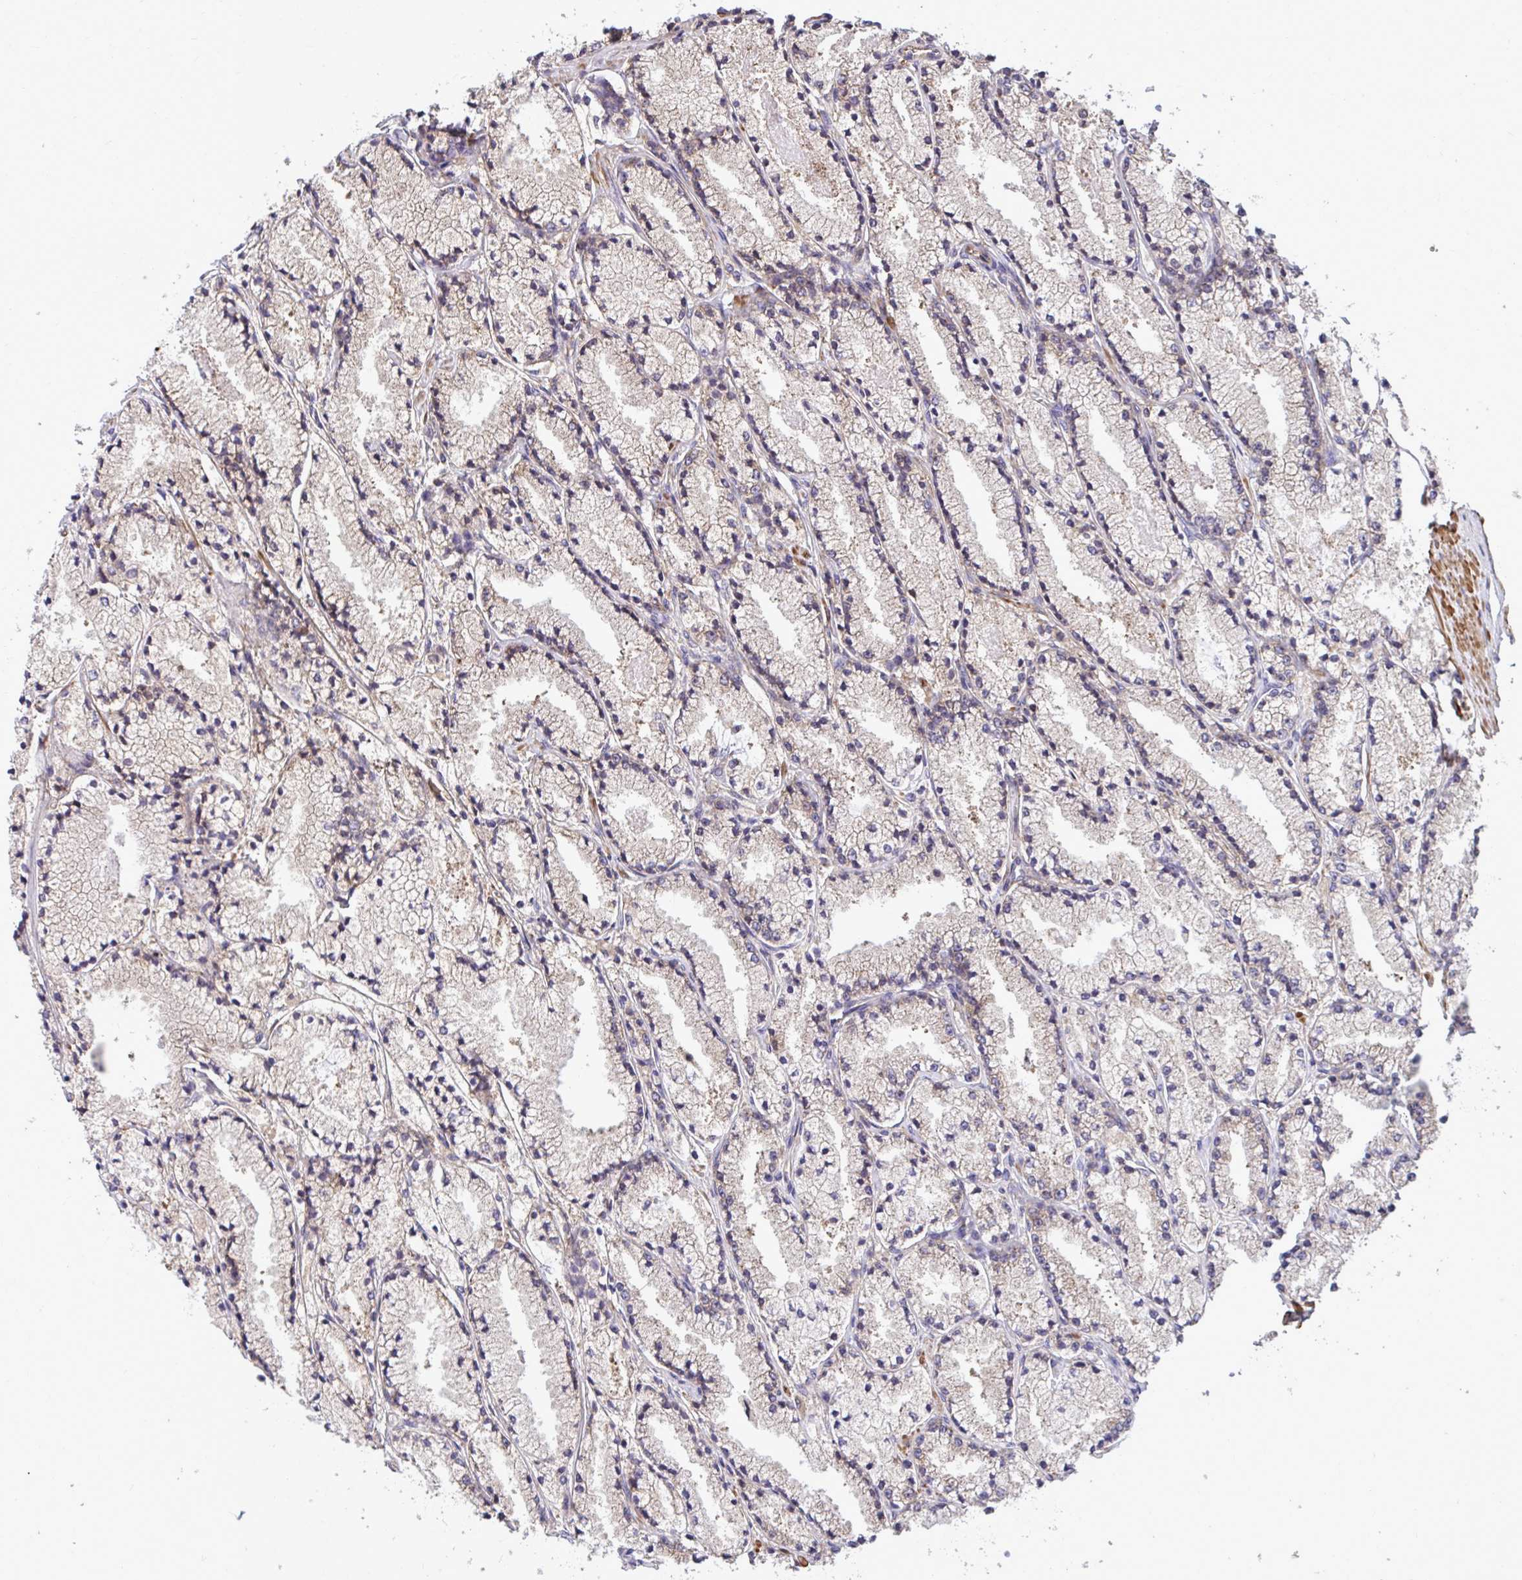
{"staining": {"intensity": "negative", "quantity": "none", "location": "none"}, "tissue": "prostate cancer", "cell_type": "Tumor cells", "image_type": "cancer", "snomed": [{"axis": "morphology", "description": "Adenocarcinoma, High grade"}, {"axis": "topography", "description": "Prostate"}], "caption": "Human prostate high-grade adenocarcinoma stained for a protein using immunohistochemistry shows no positivity in tumor cells.", "gene": "RPS15", "patient": {"sex": "male", "age": 63}}